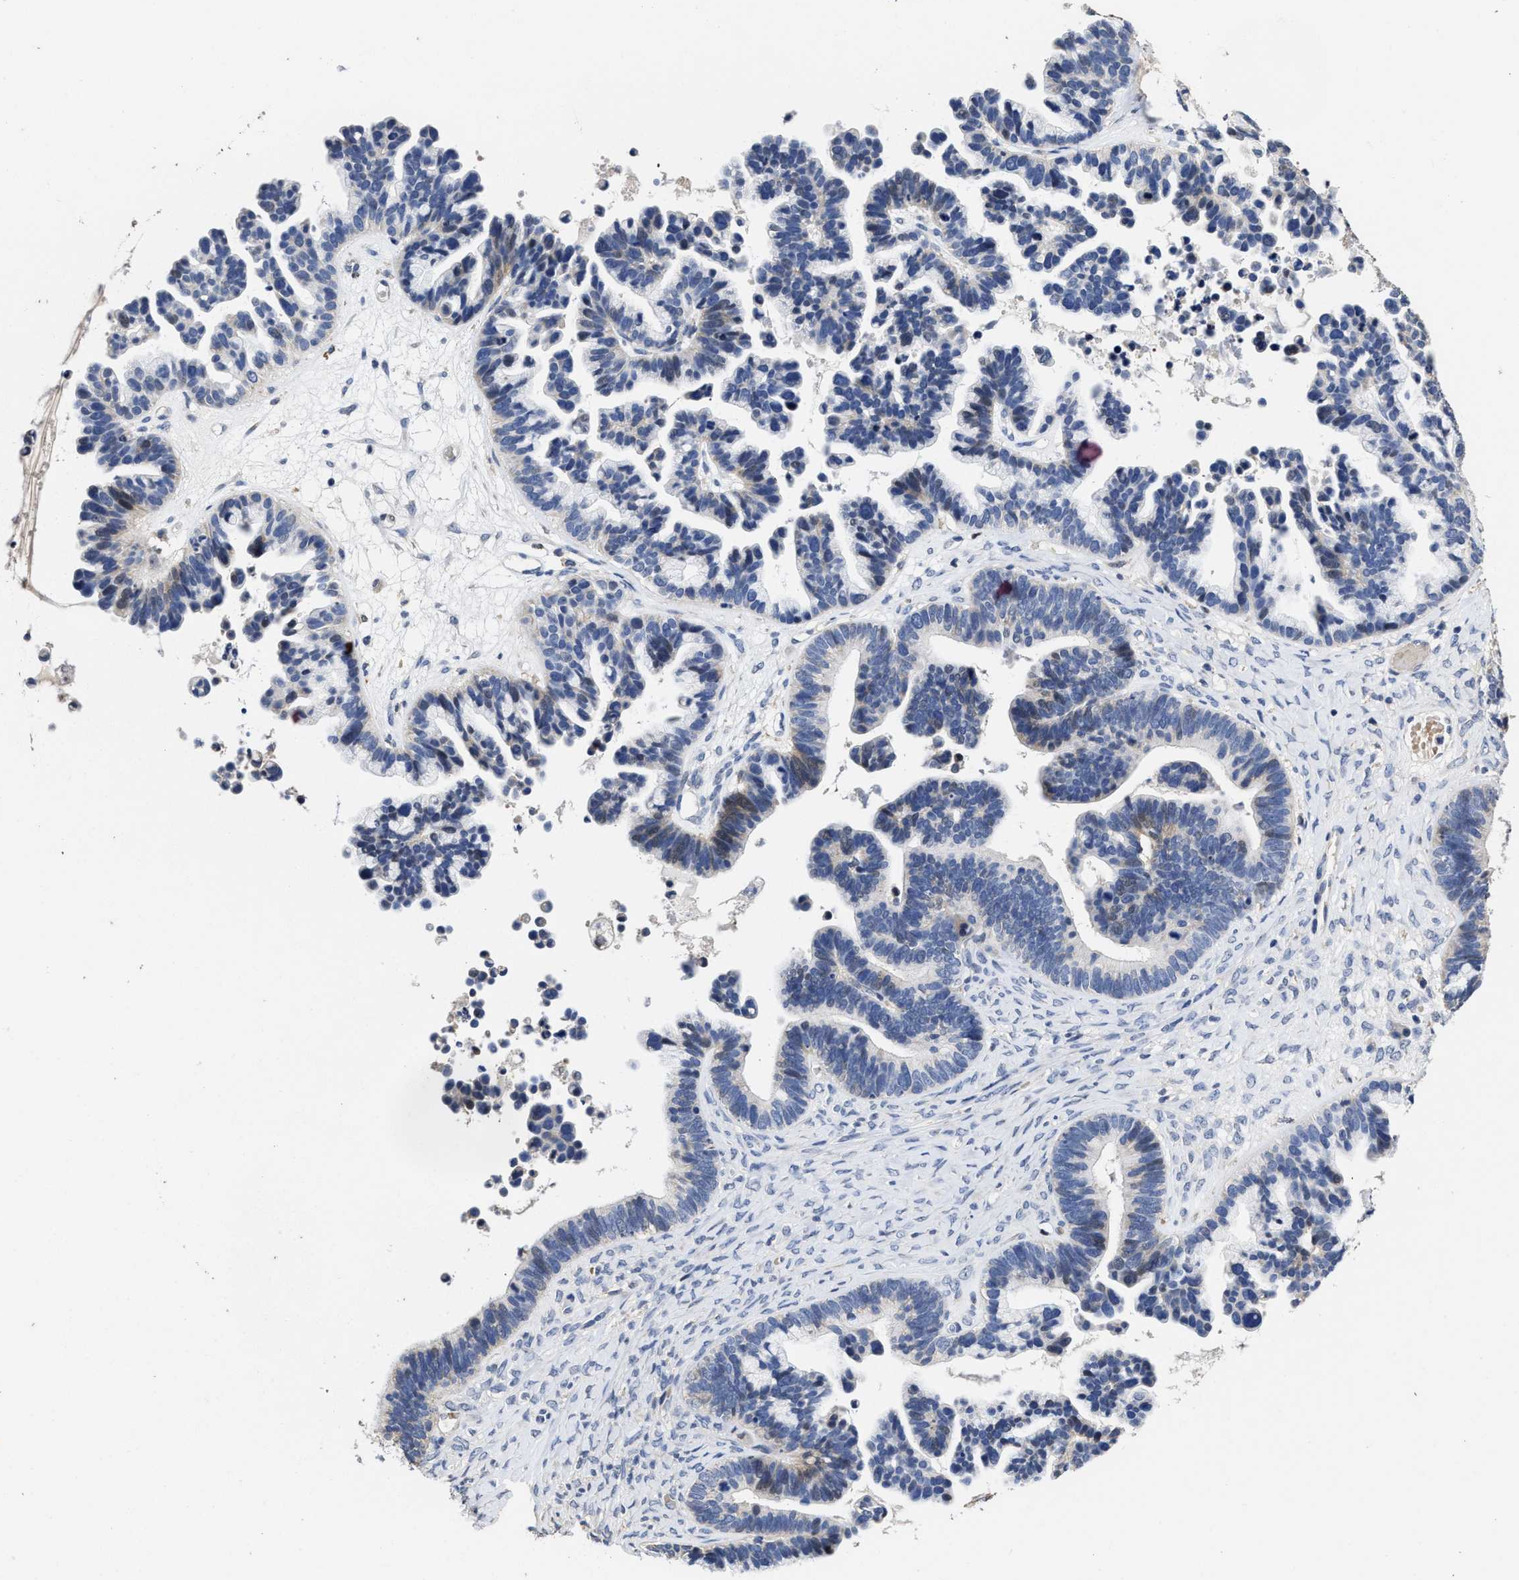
{"staining": {"intensity": "negative", "quantity": "none", "location": "none"}, "tissue": "ovarian cancer", "cell_type": "Tumor cells", "image_type": "cancer", "snomed": [{"axis": "morphology", "description": "Cystadenocarcinoma, serous, NOS"}, {"axis": "topography", "description": "Ovary"}], "caption": "An IHC histopathology image of ovarian cancer (serous cystadenocarcinoma) is shown. There is no staining in tumor cells of ovarian cancer (serous cystadenocarcinoma).", "gene": "ZFAT", "patient": {"sex": "female", "age": 56}}